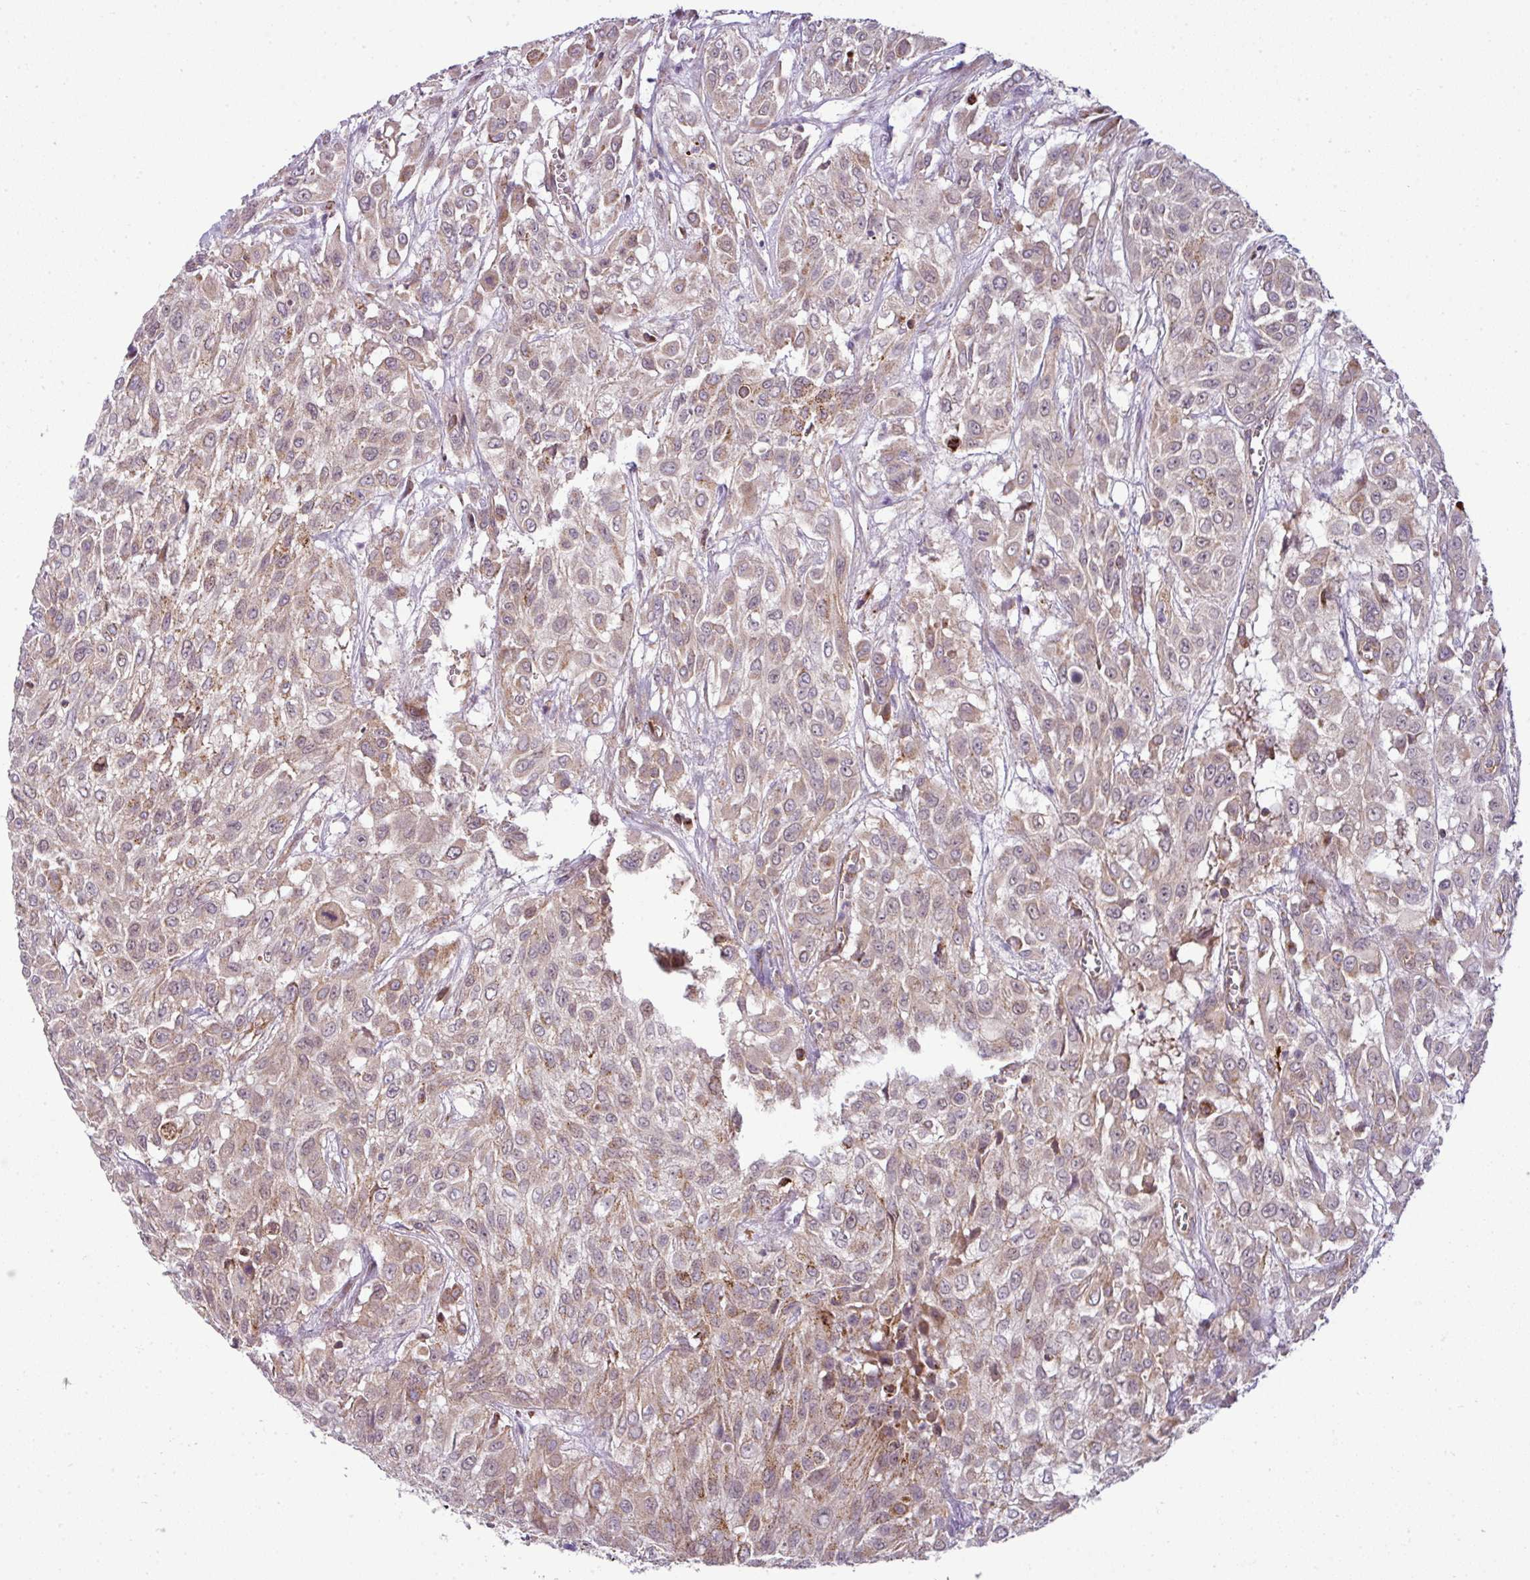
{"staining": {"intensity": "weak", "quantity": "25%-75%", "location": "cytoplasmic/membranous"}, "tissue": "urothelial cancer", "cell_type": "Tumor cells", "image_type": "cancer", "snomed": [{"axis": "morphology", "description": "Urothelial carcinoma, High grade"}, {"axis": "topography", "description": "Urinary bladder"}], "caption": "Urothelial cancer was stained to show a protein in brown. There is low levels of weak cytoplasmic/membranous positivity in about 25%-75% of tumor cells.", "gene": "PRELID3B", "patient": {"sex": "male", "age": 57}}